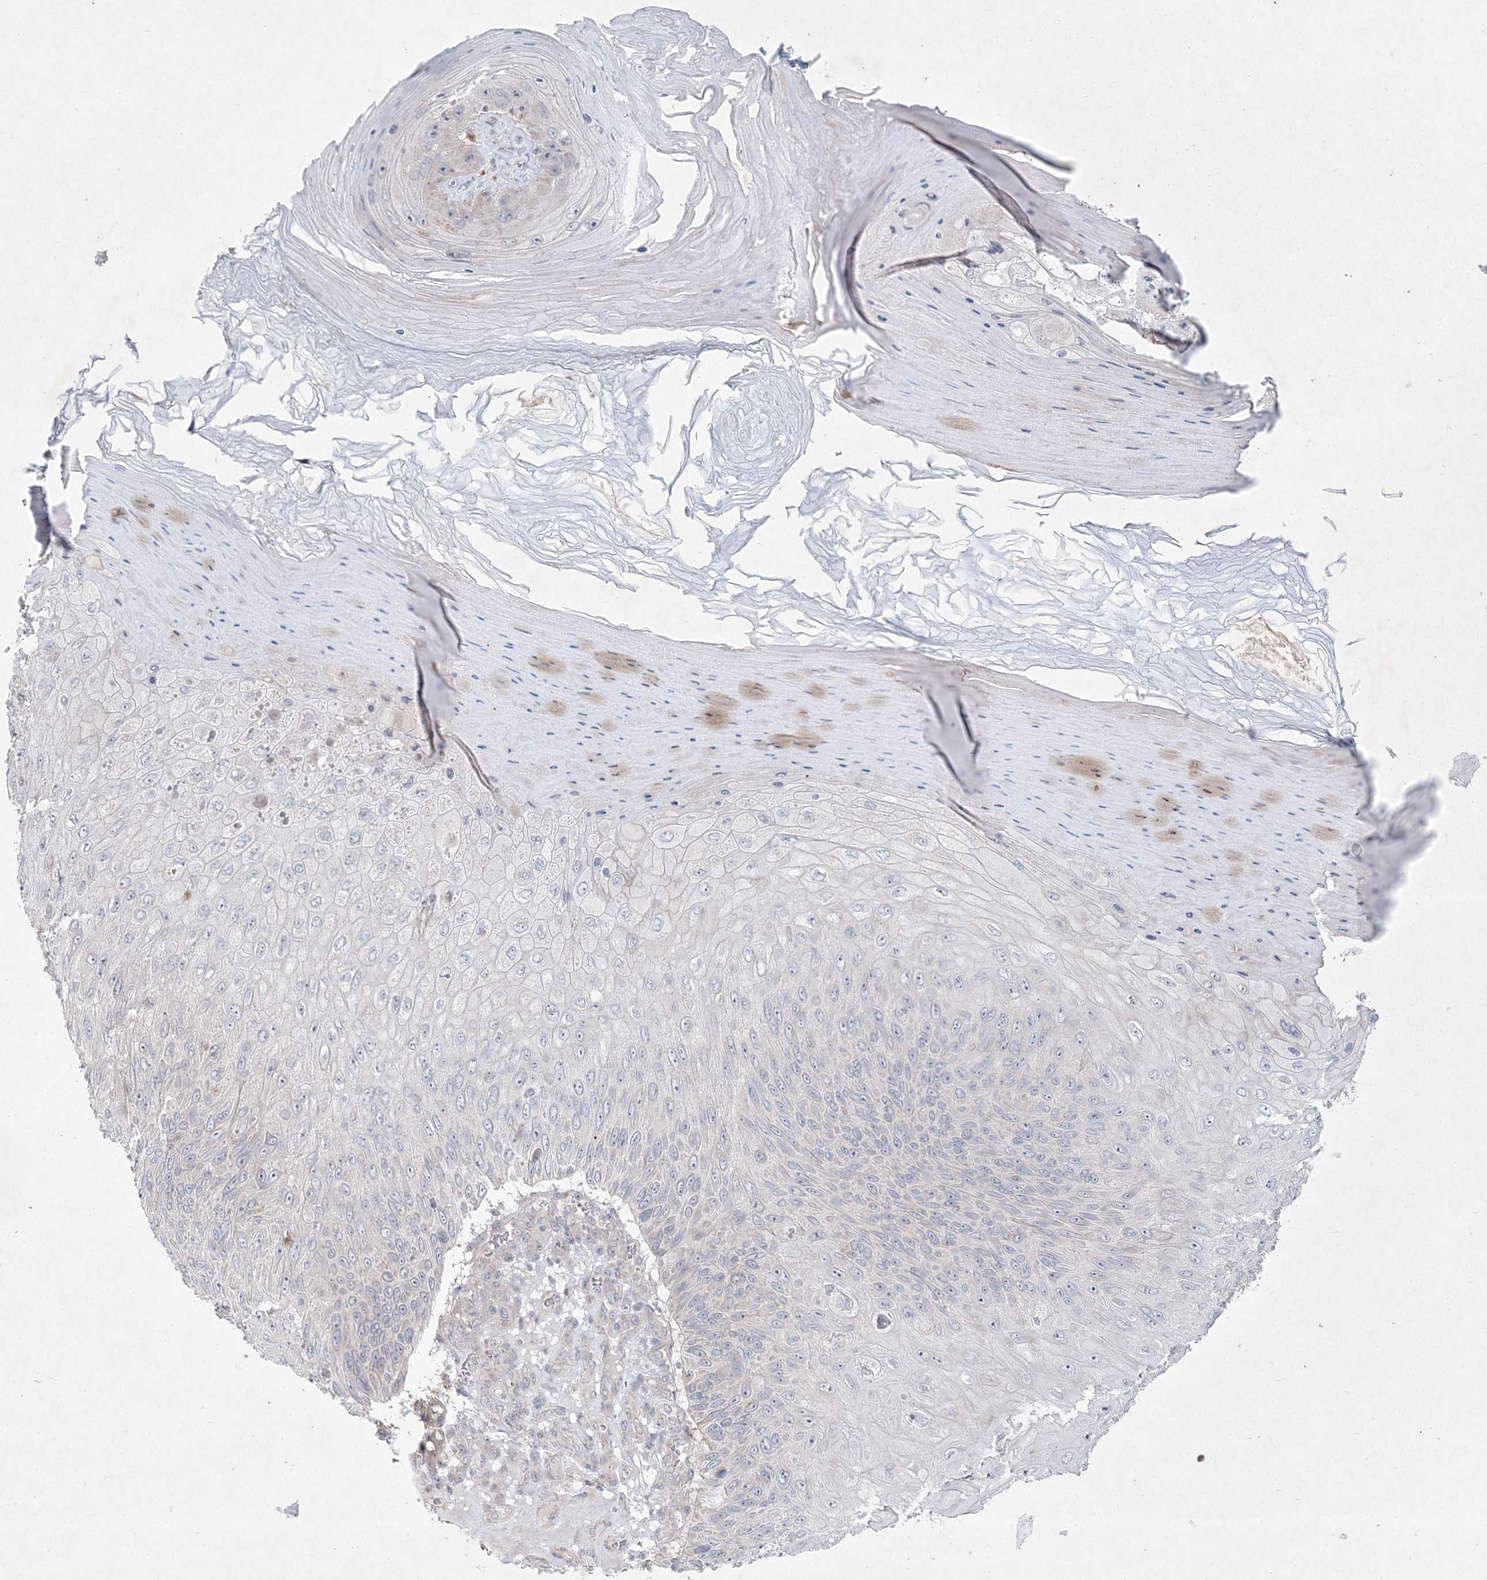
{"staining": {"intensity": "negative", "quantity": "none", "location": "none"}, "tissue": "skin cancer", "cell_type": "Tumor cells", "image_type": "cancer", "snomed": [{"axis": "morphology", "description": "Squamous cell carcinoma, NOS"}, {"axis": "topography", "description": "Skin"}], "caption": "A high-resolution photomicrograph shows IHC staining of skin squamous cell carcinoma, which shows no significant positivity in tumor cells.", "gene": "CLNK", "patient": {"sex": "female", "age": 88}}